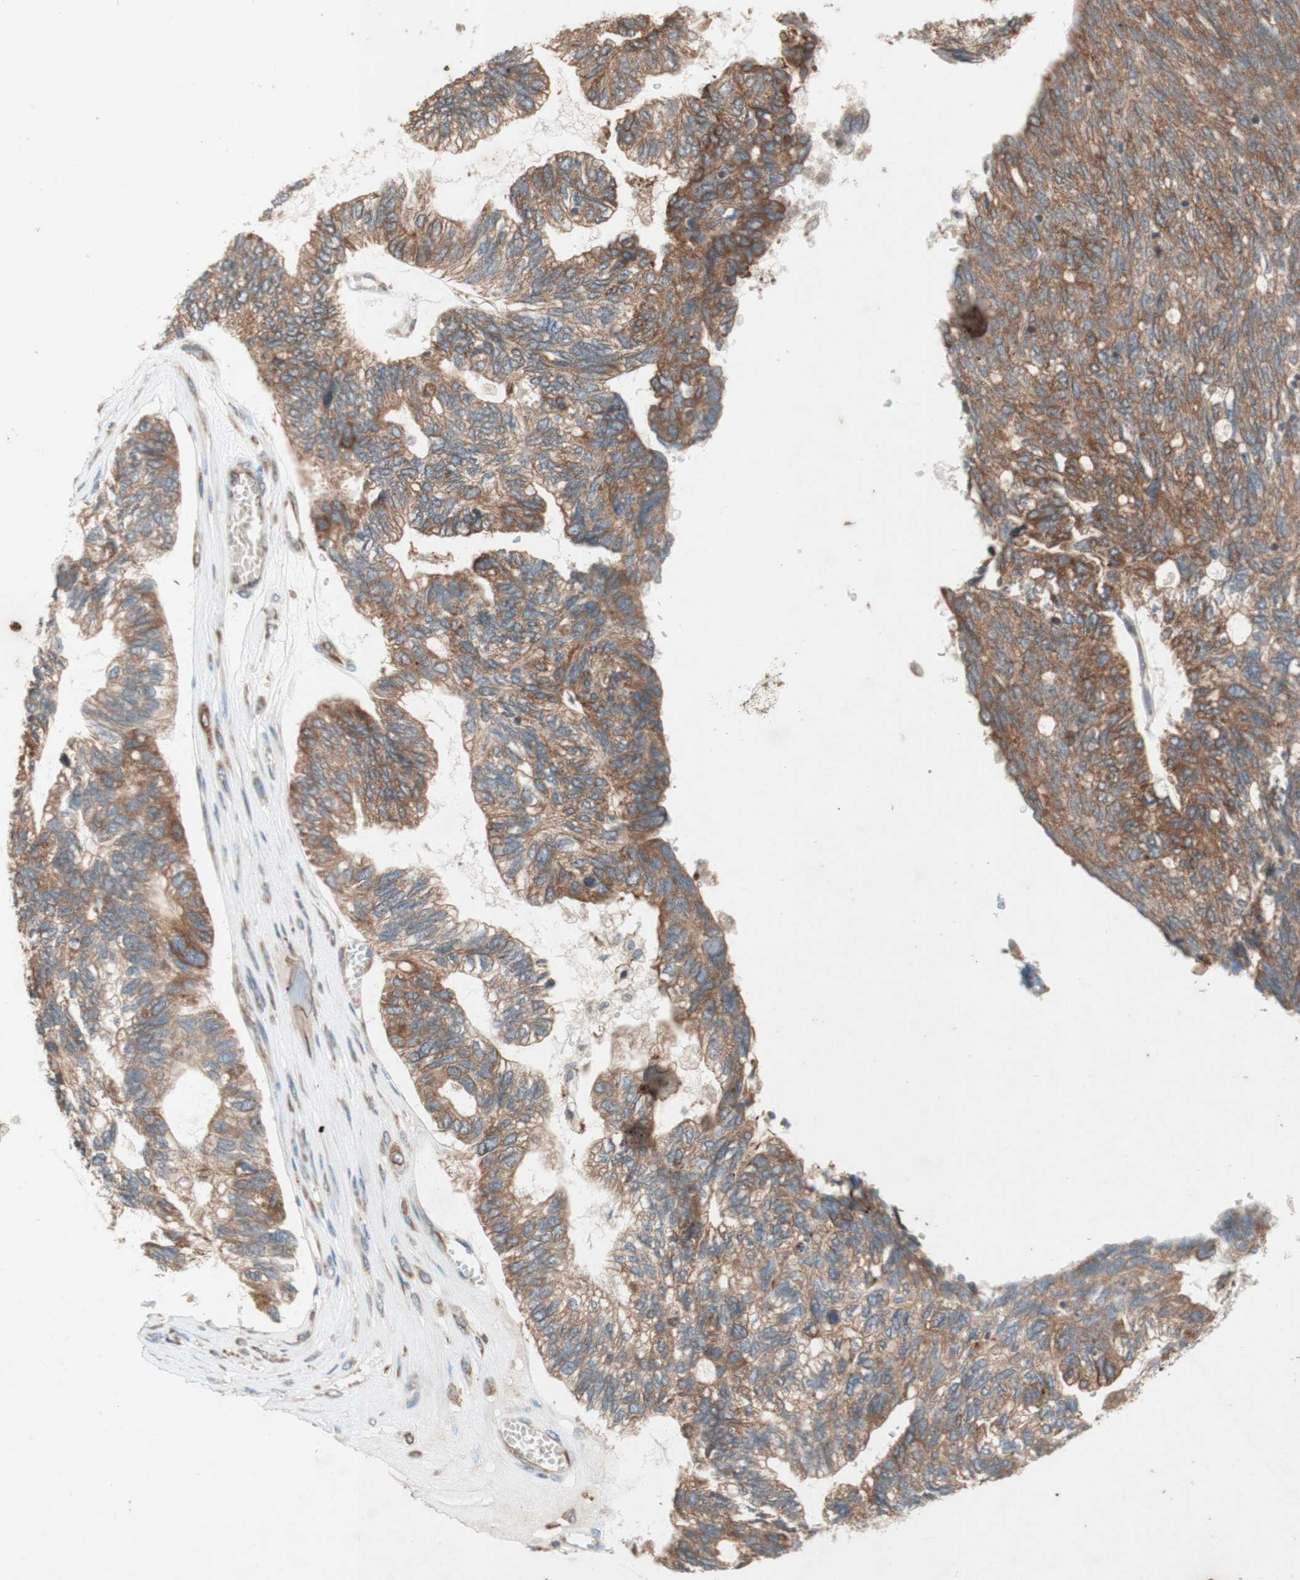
{"staining": {"intensity": "moderate", "quantity": ">75%", "location": "cytoplasmic/membranous"}, "tissue": "ovarian cancer", "cell_type": "Tumor cells", "image_type": "cancer", "snomed": [{"axis": "morphology", "description": "Cystadenocarcinoma, serous, NOS"}, {"axis": "topography", "description": "Ovary"}], "caption": "Immunohistochemical staining of human ovarian cancer (serous cystadenocarcinoma) shows moderate cytoplasmic/membranous protein positivity in approximately >75% of tumor cells. The protein is shown in brown color, while the nuclei are stained blue.", "gene": "SOCS2", "patient": {"sex": "female", "age": 79}}